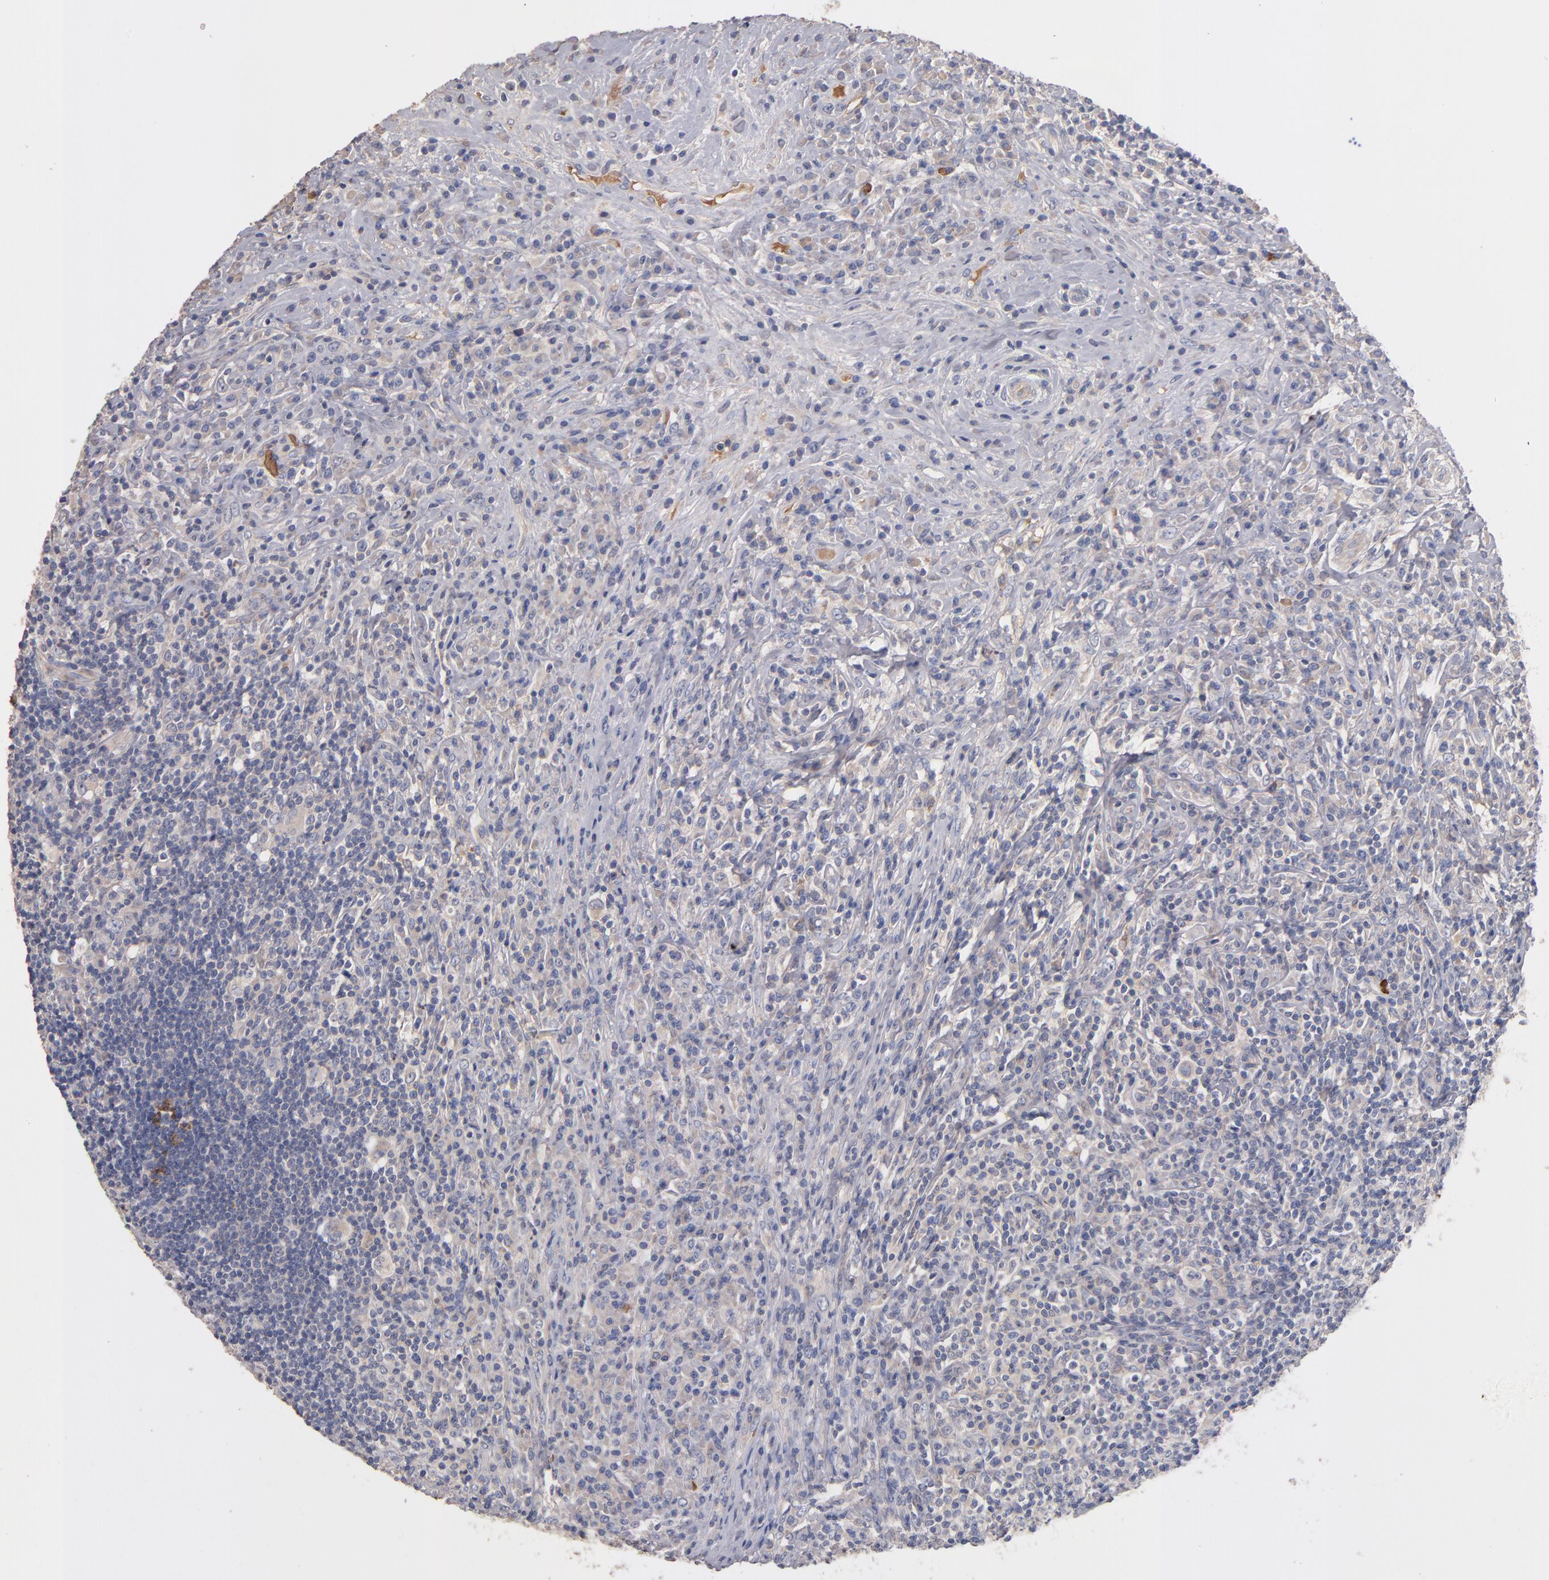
{"staining": {"intensity": "weak", "quantity": "25%-75%", "location": "cytoplasmic/membranous"}, "tissue": "lymphoma", "cell_type": "Tumor cells", "image_type": "cancer", "snomed": [{"axis": "morphology", "description": "Hodgkin's disease, NOS"}, {"axis": "topography", "description": "Lymph node"}], "caption": "DAB immunohistochemical staining of lymphoma displays weak cytoplasmic/membranous protein expression in about 25%-75% of tumor cells. Using DAB (3,3'-diaminobenzidine) (brown) and hematoxylin (blue) stains, captured at high magnification using brightfield microscopy.", "gene": "DACT1", "patient": {"sex": "female", "age": 25}}